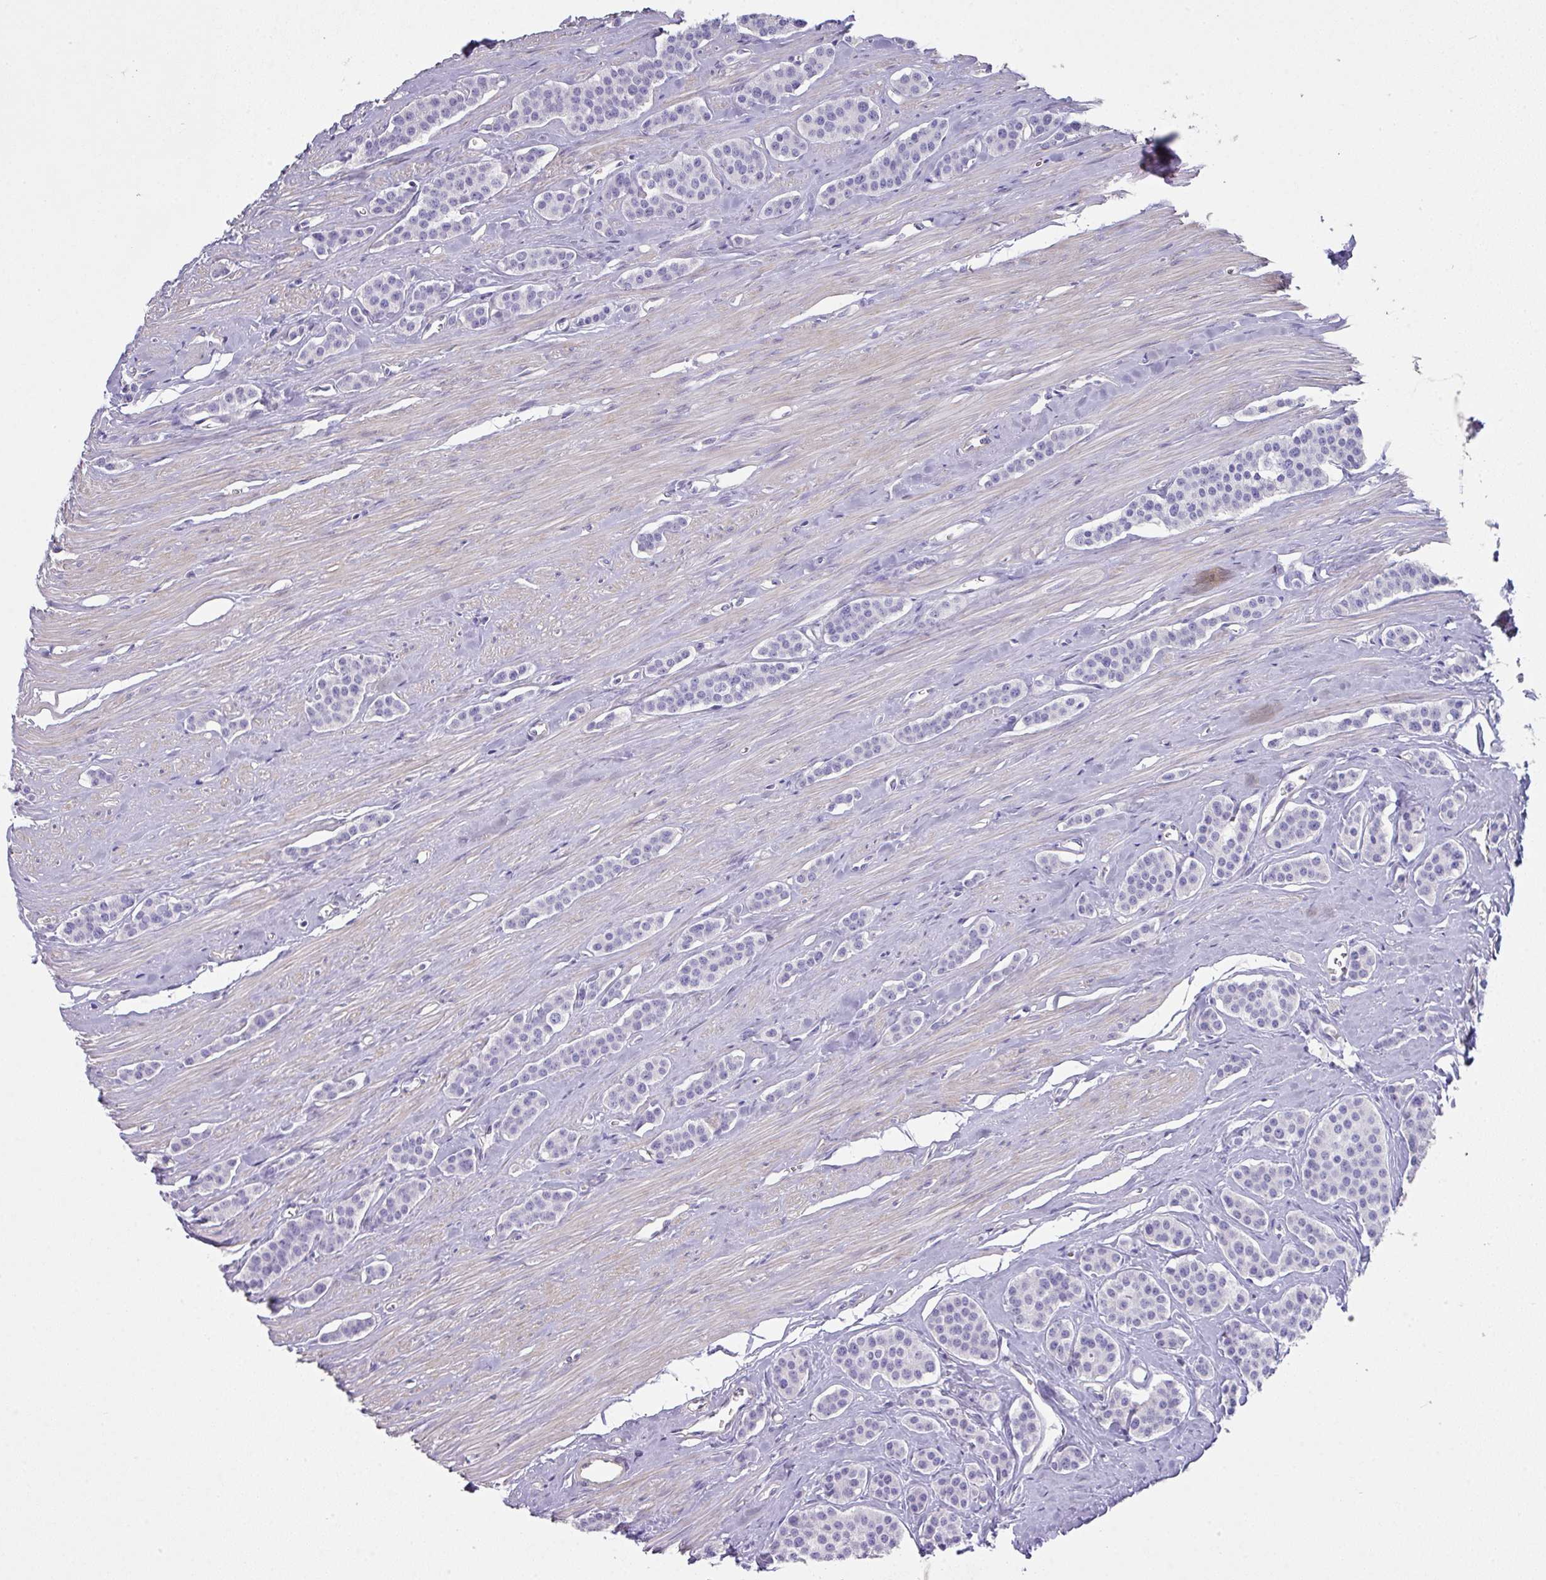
{"staining": {"intensity": "negative", "quantity": "none", "location": "none"}, "tissue": "carcinoid", "cell_type": "Tumor cells", "image_type": "cancer", "snomed": [{"axis": "morphology", "description": "Carcinoid, malignant, NOS"}, {"axis": "topography", "description": "Small intestine"}], "caption": "Tumor cells are negative for brown protein staining in carcinoid. (DAB (3,3'-diaminobenzidine) immunohistochemistry, high magnification).", "gene": "GLI4", "patient": {"sex": "male", "age": 60}}